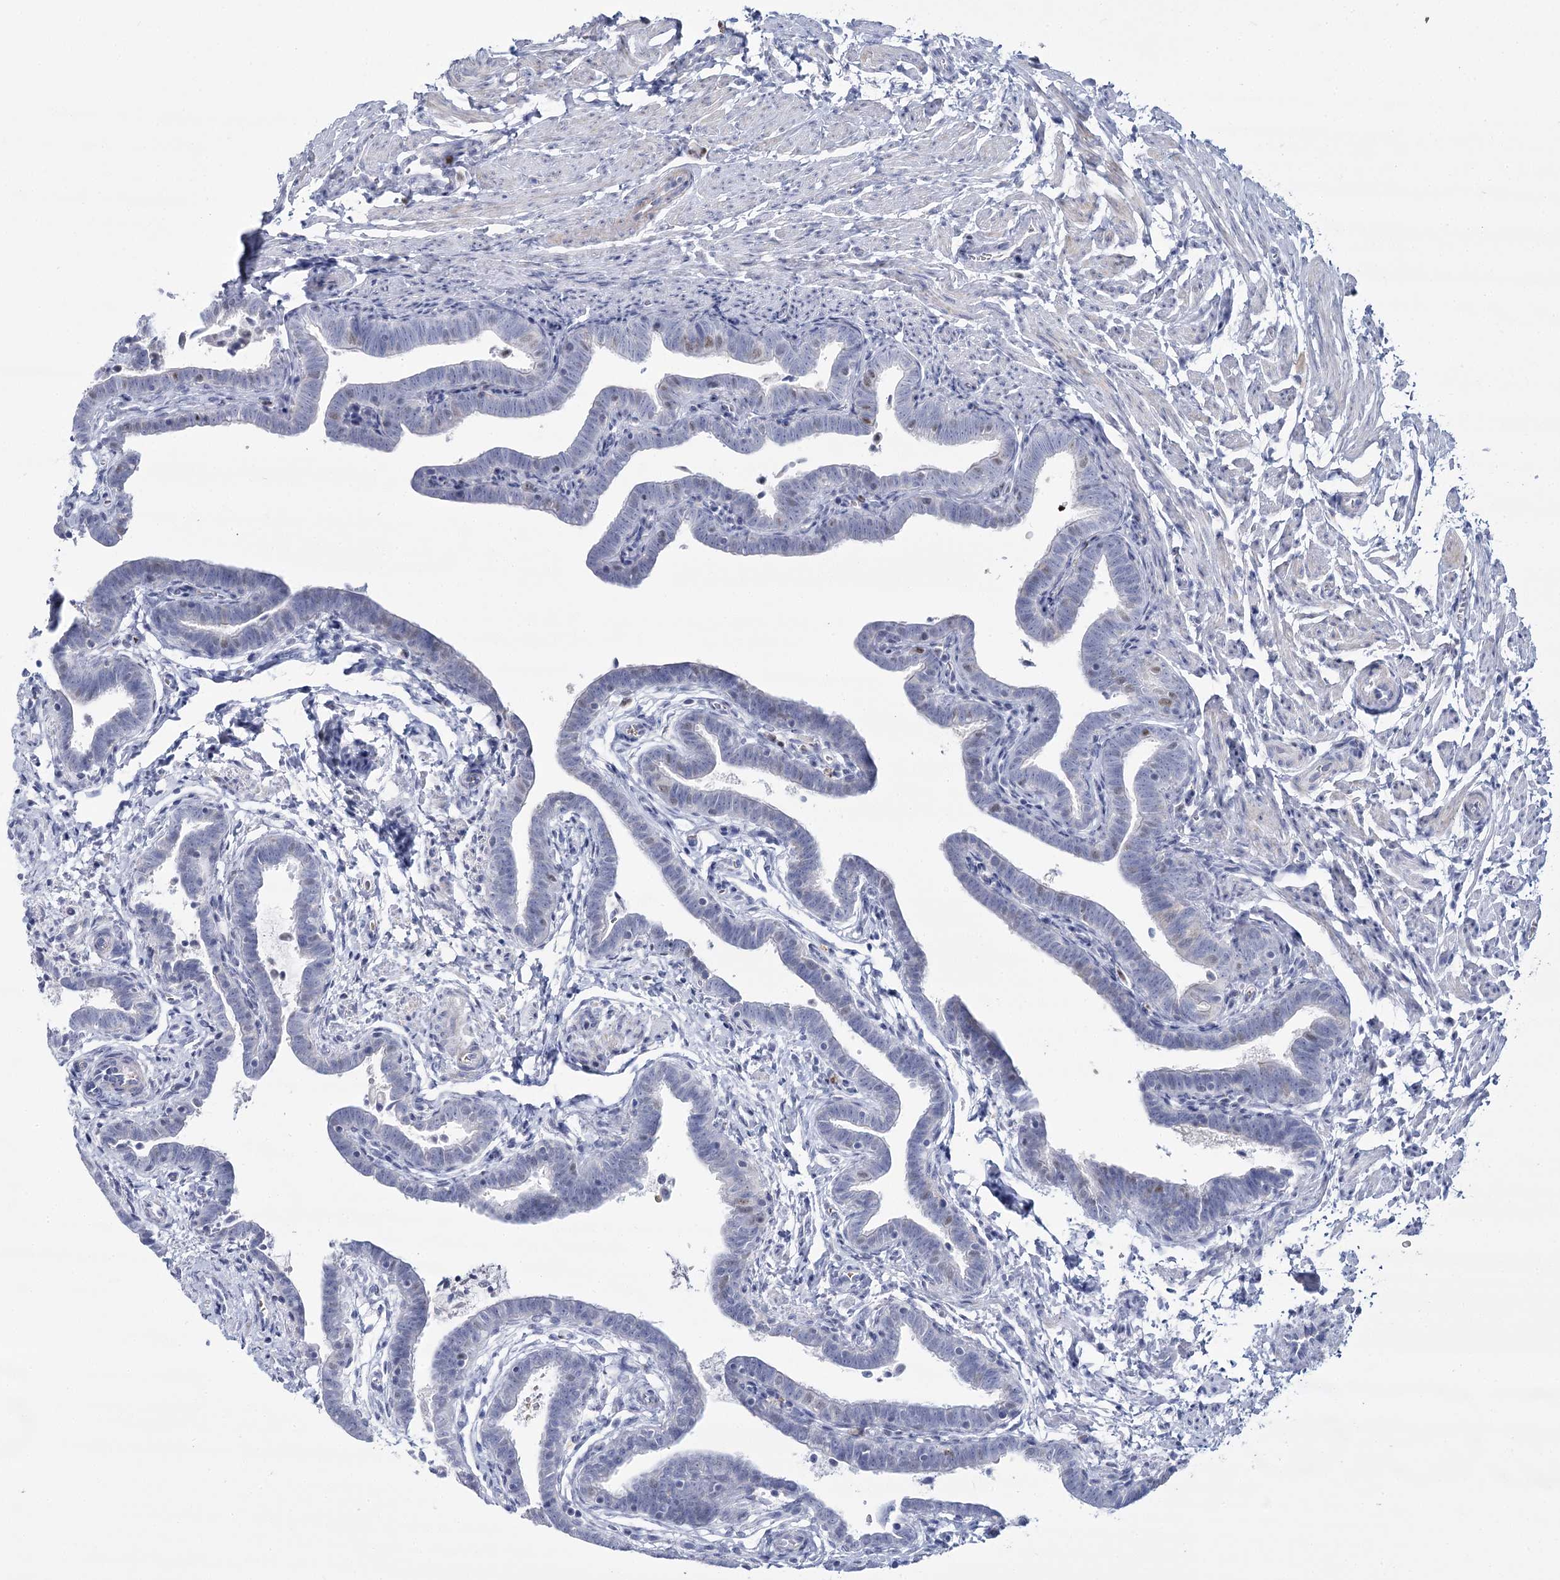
{"staining": {"intensity": "moderate", "quantity": "25%-75%", "location": "nuclear"}, "tissue": "fallopian tube", "cell_type": "Glandular cells", "image_type": "normal", "snomed": [{"axis": "morphology", "description": "Normal tissue, NOS"}, {"axis": "topography", "description": "Fallopian tube"}], "caption": "An image showing moderate nuclear staining in approximately 25%-75% of glandular cells in normal fallopian tube, as visualized by brown immunohistochemical staining.", "gene": "IGSF3", "patient": {"sex": "female", "age": 36}}